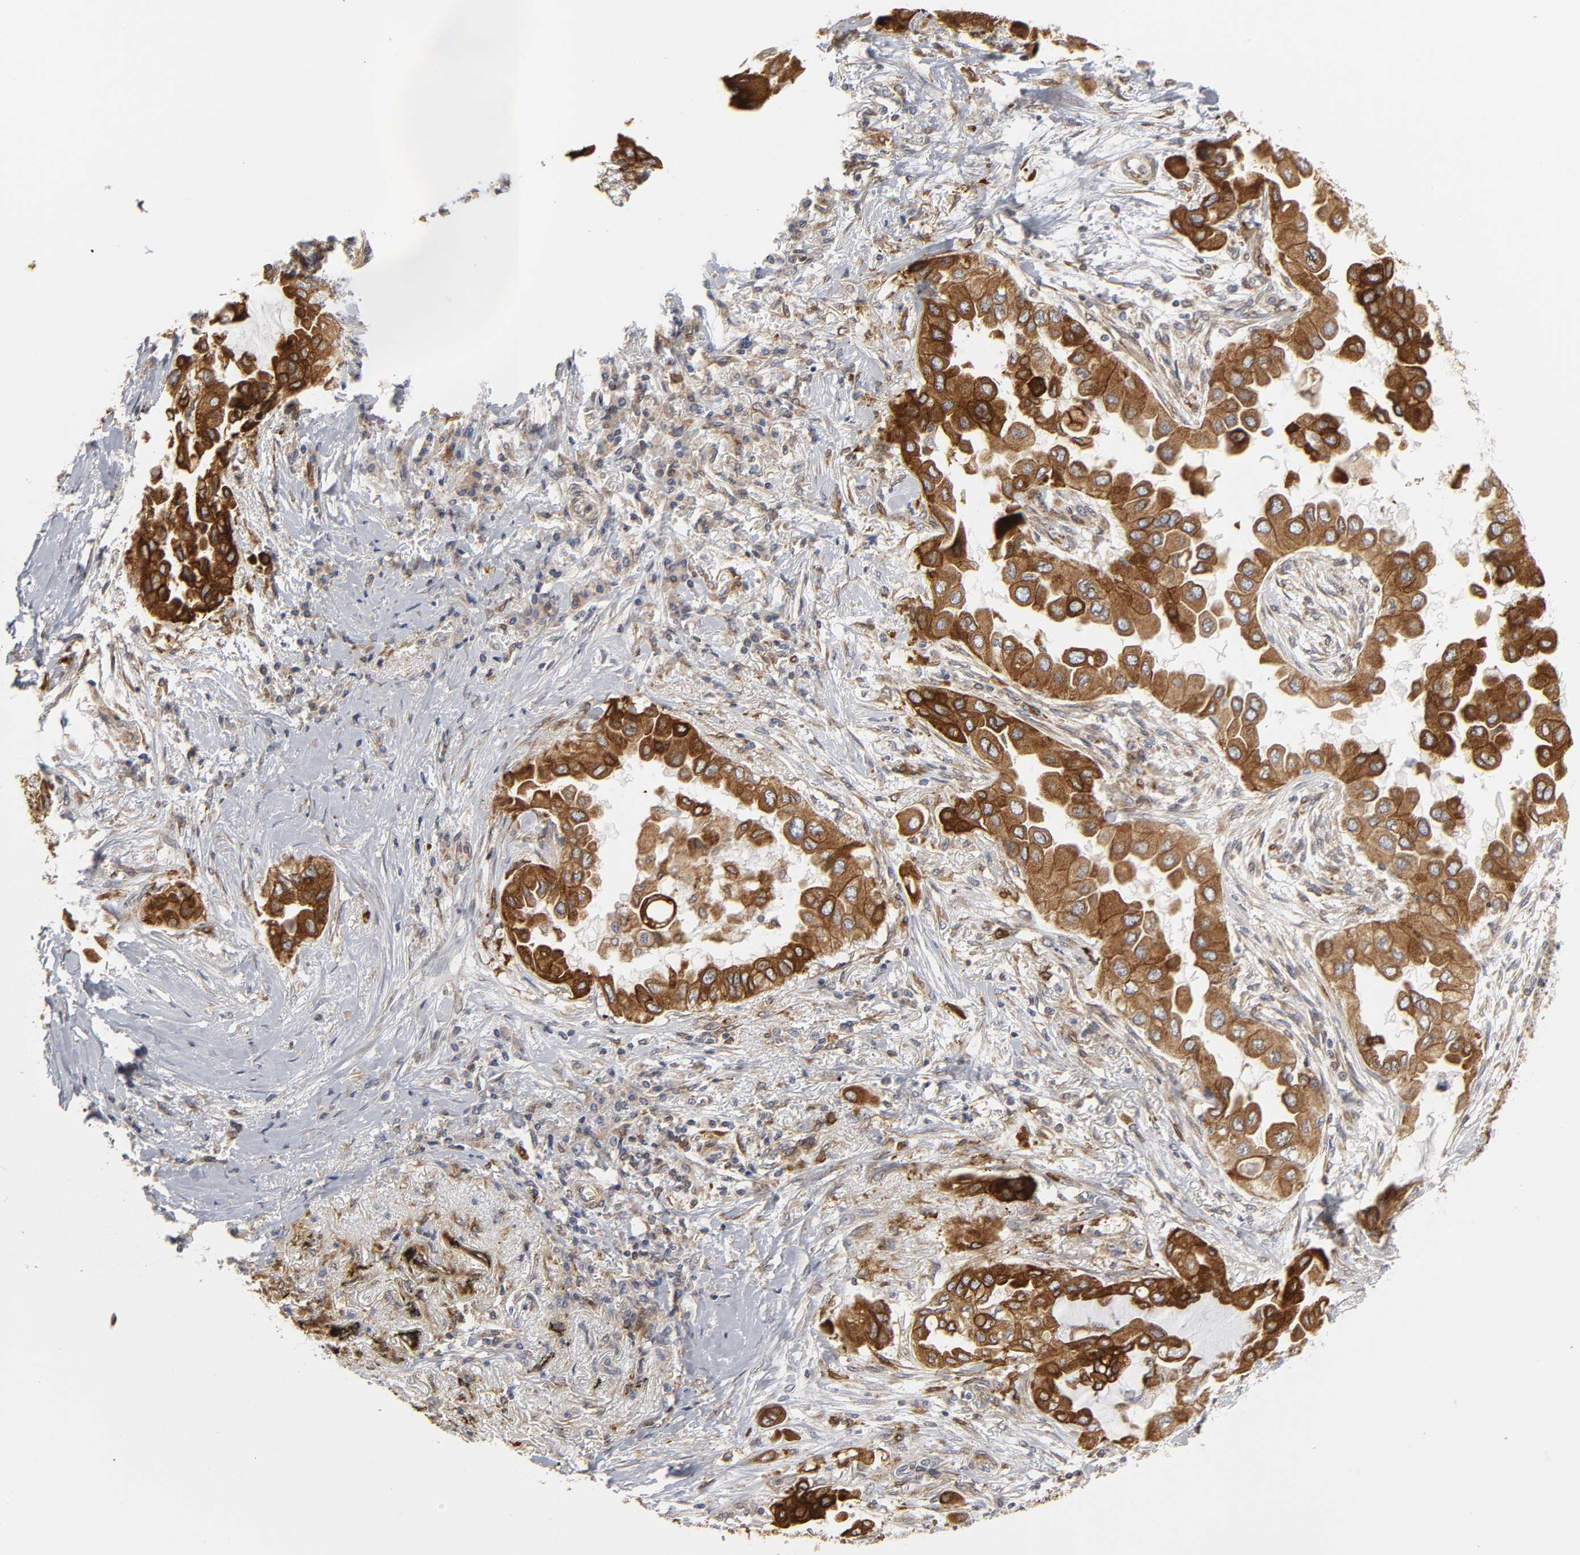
{"staining": {"intensity": "strong", "quantity": ">75%", "location": "cytoplasmic/membranous"}, "tissue": "lung cancer", "cell_type": "Tumor cells", "image_type": "cancer", "snomed": [{"axis": "morphology", "description": "Adenocarcinoma, NOS"}, {"axis": "topography", "description": "Lung"}], "caption": "Lung adenocarcinoma tissue demonstrates strong cytoplasmic/membranous positivity in about >75% of tumor cells, visualized by immunohistochemistry.", "gene": "POR", "patient": {"sex": "female", "age": 76}}